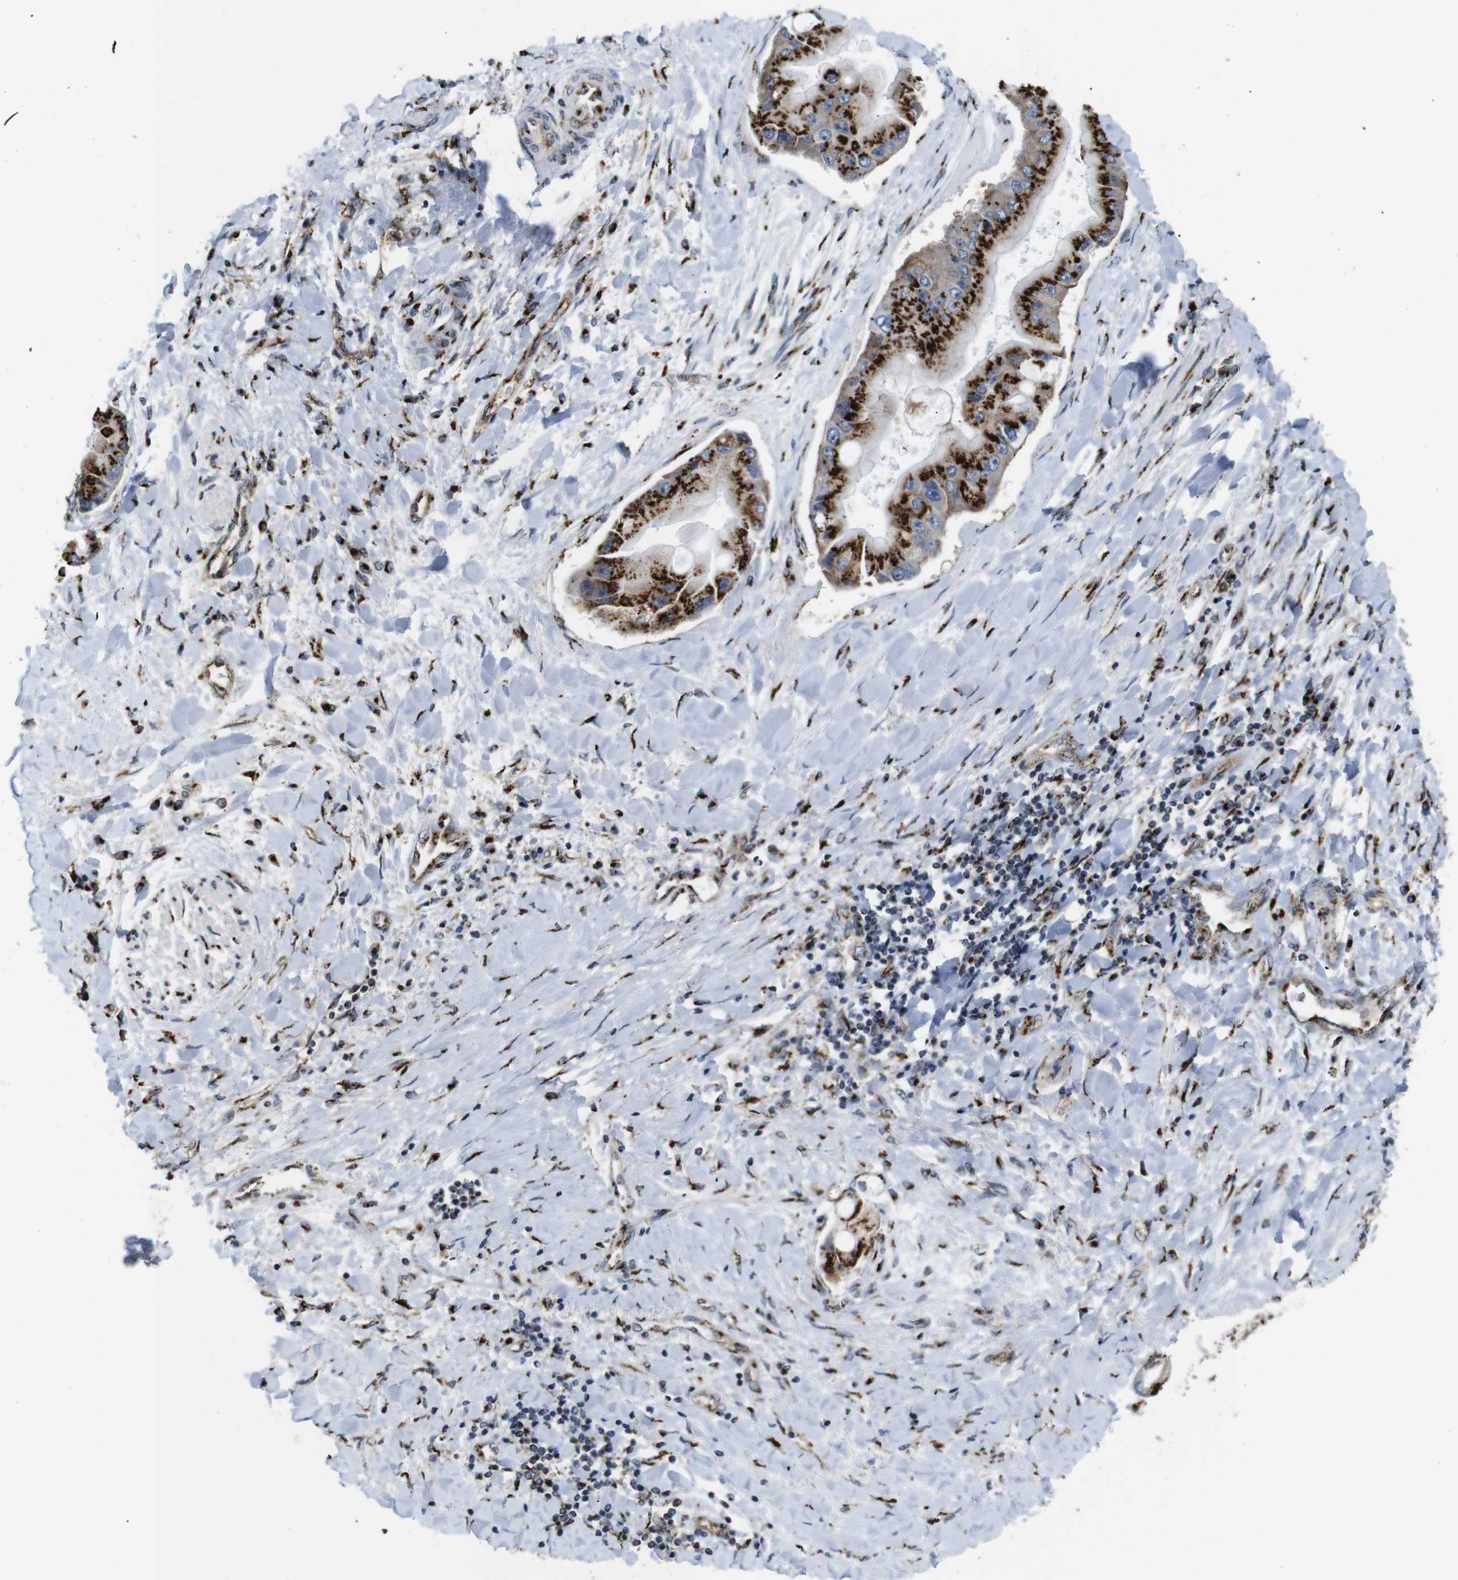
{"staining": {"intensity": "strong", "quantity": ">75%", "location": "cytoplasmic/membranous"}, "tissue": "liver cancer", "cell_type": "Tumor cells", "image_type": "cancer", "snomed": [{"axis": "morphology", "description": "Cholangiocarcinoma"}, {"axis": "topography", "description": "Liver"}], "caption": "Immunohistochemical staining of human liver cancer (cholangiocarcinoma) reveals high levels of strong cytoplasmic/membranous protein staining in approximately >75% of tumor cells.", "gene": "TGOLN2", "patient": {"sex": "male", "age": 50}}